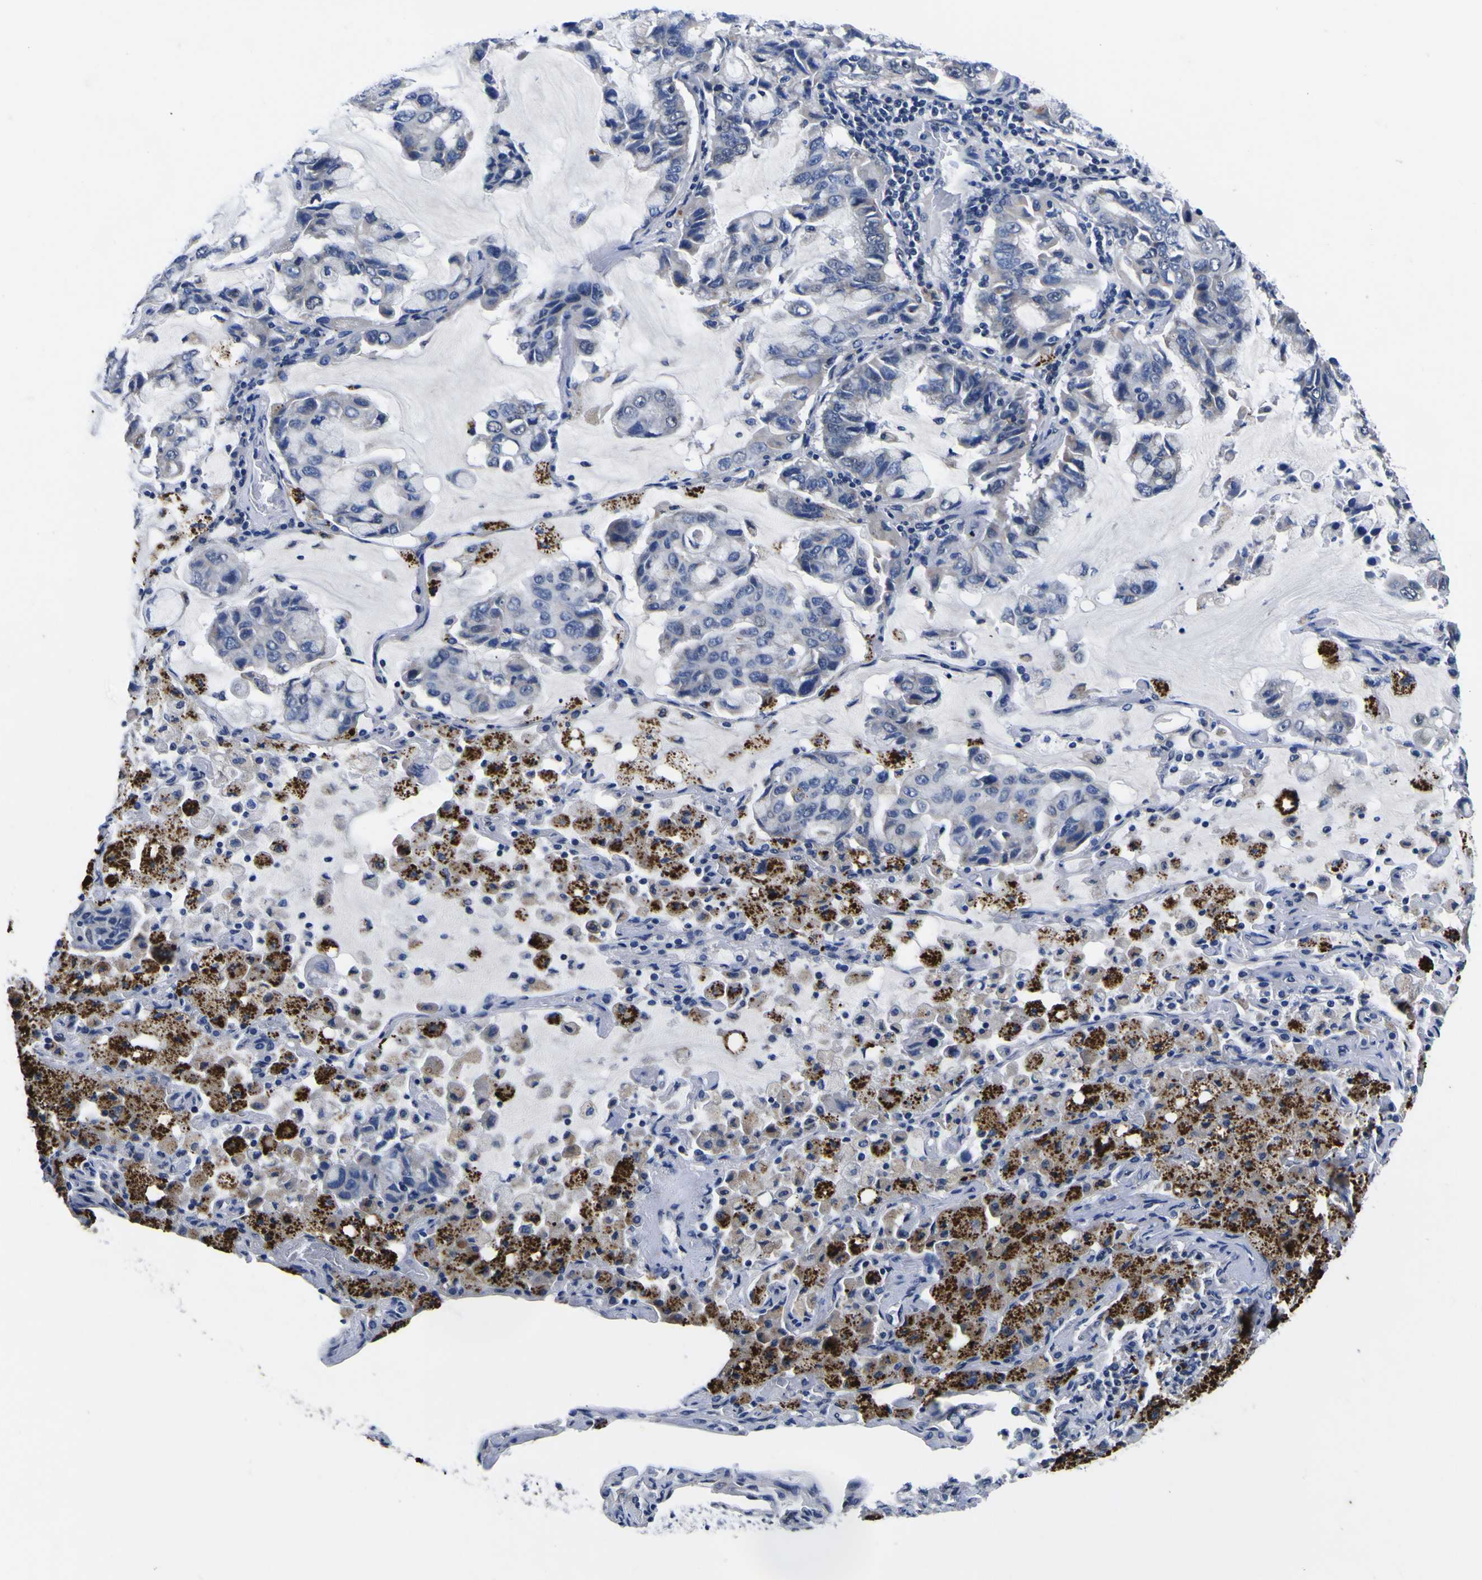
{"staining": {"intensity": "negative", "quantity": "none", "location": "none"}, "tissue": "lung cancer", "cell_type": "Tumor cells", "image_type": "cancer", "snomed": [{"axis": "morphology", "description": "Adenocarcinoma, NOS"}, {"axis": "topography", "description": "Lung"}], "caption": "DAB (3,3'-diaminobenzidine) immunohistochemical staining of human lung adenocarcinoma reveals no significant staining in tumor cells.", "gene": "IGFLR1", "patient": {"sex": "male", "age": 64}}